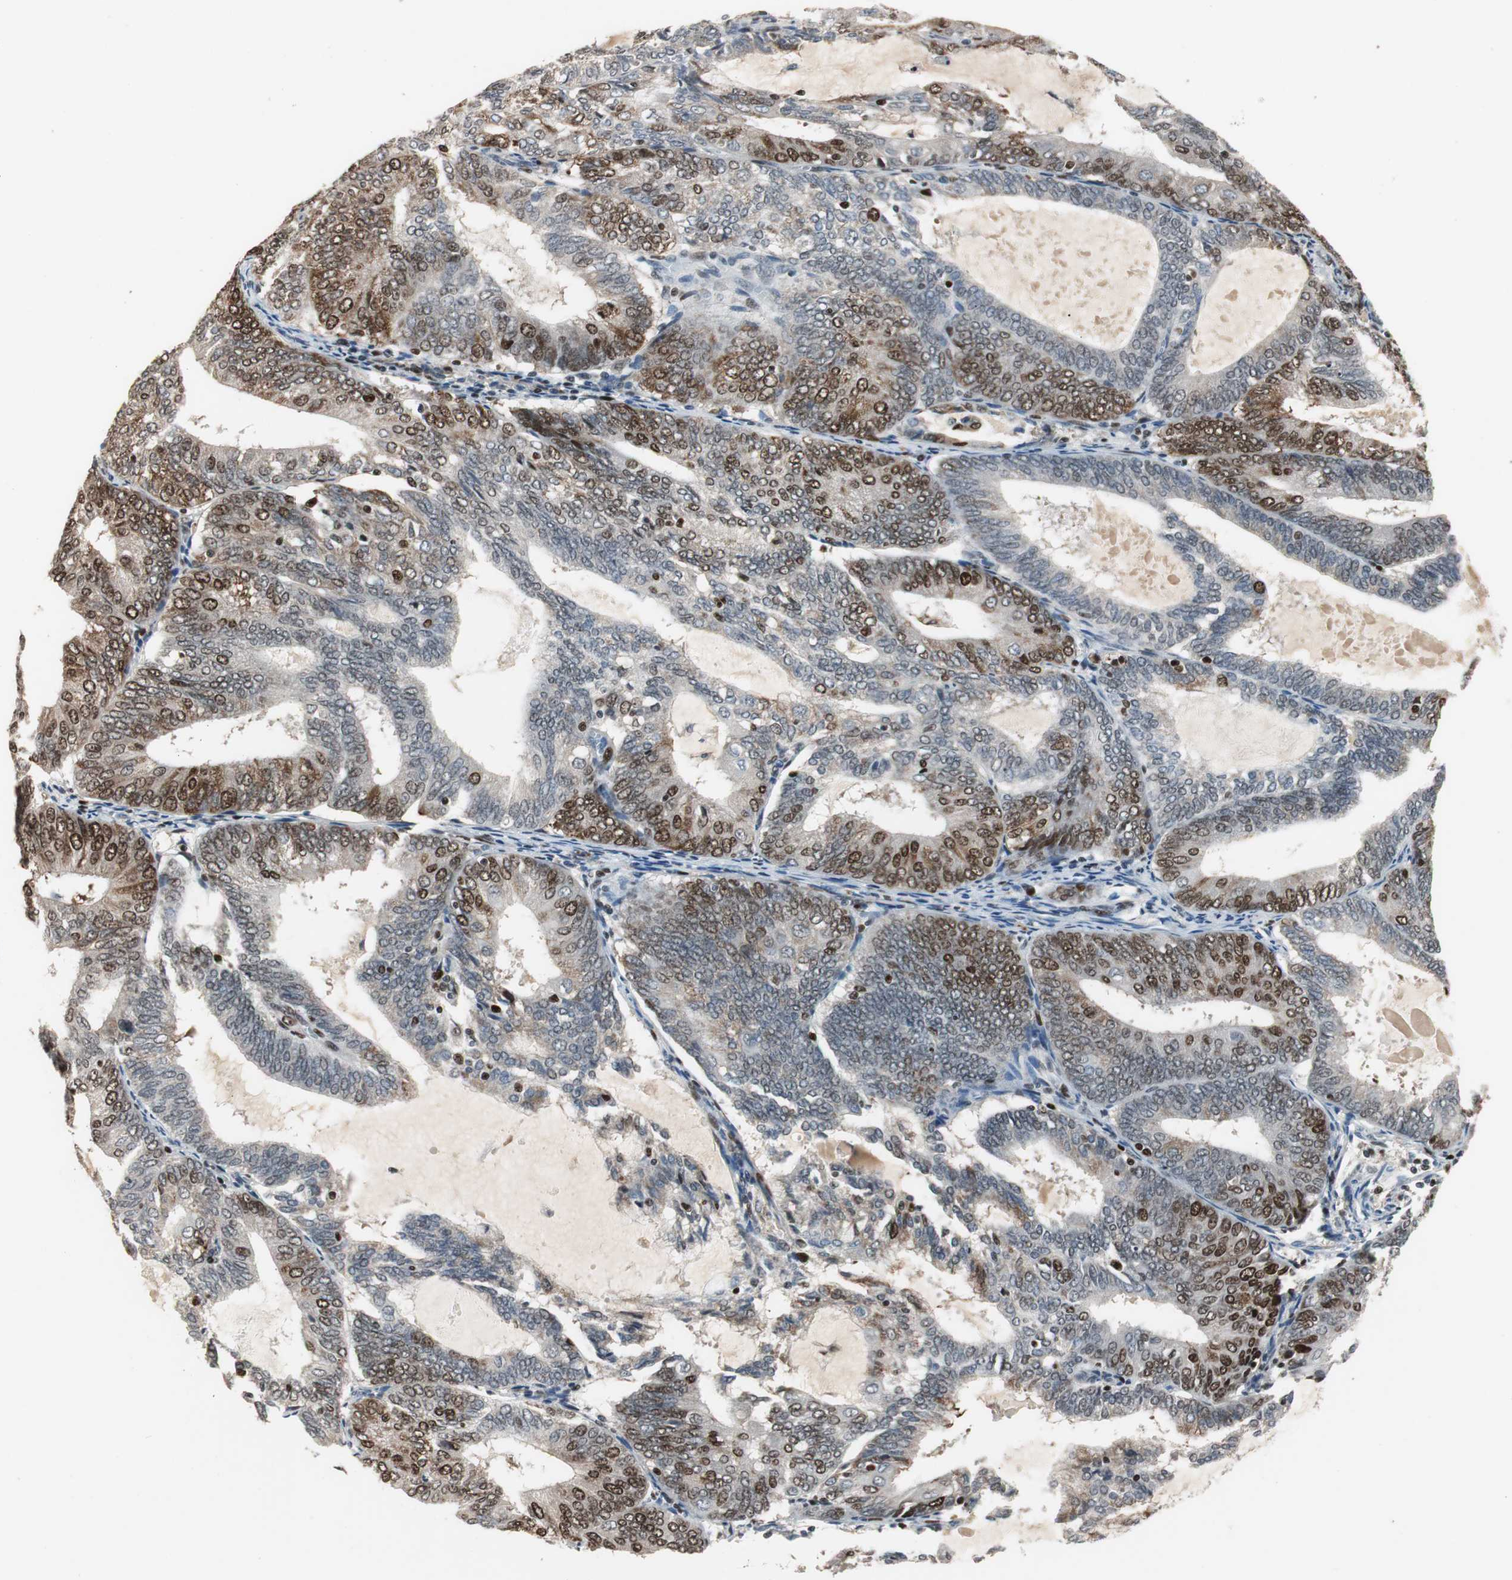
{"staining": {"intensity": "moderate", "quantity": "25%-75%", "location": "nuclear"}, "tissue": "endometrial cancer", "cell_type": "Tumor cells", "image_type": "cancer", "snomed": [{"axis": "morphology", "description": "Adenocarcinoma, NOS"}, {"axis": "topography", "description": "Endometrium"}], "caption": "Immunohistochemical staining of adenocarcinoma (endometrial) demonstrates medium levels of moderate nuclear protein positivity in about 25%-75% of tumor cells.", "gene": "FEN1", "patient": {"sex": "female", "age": 81}}